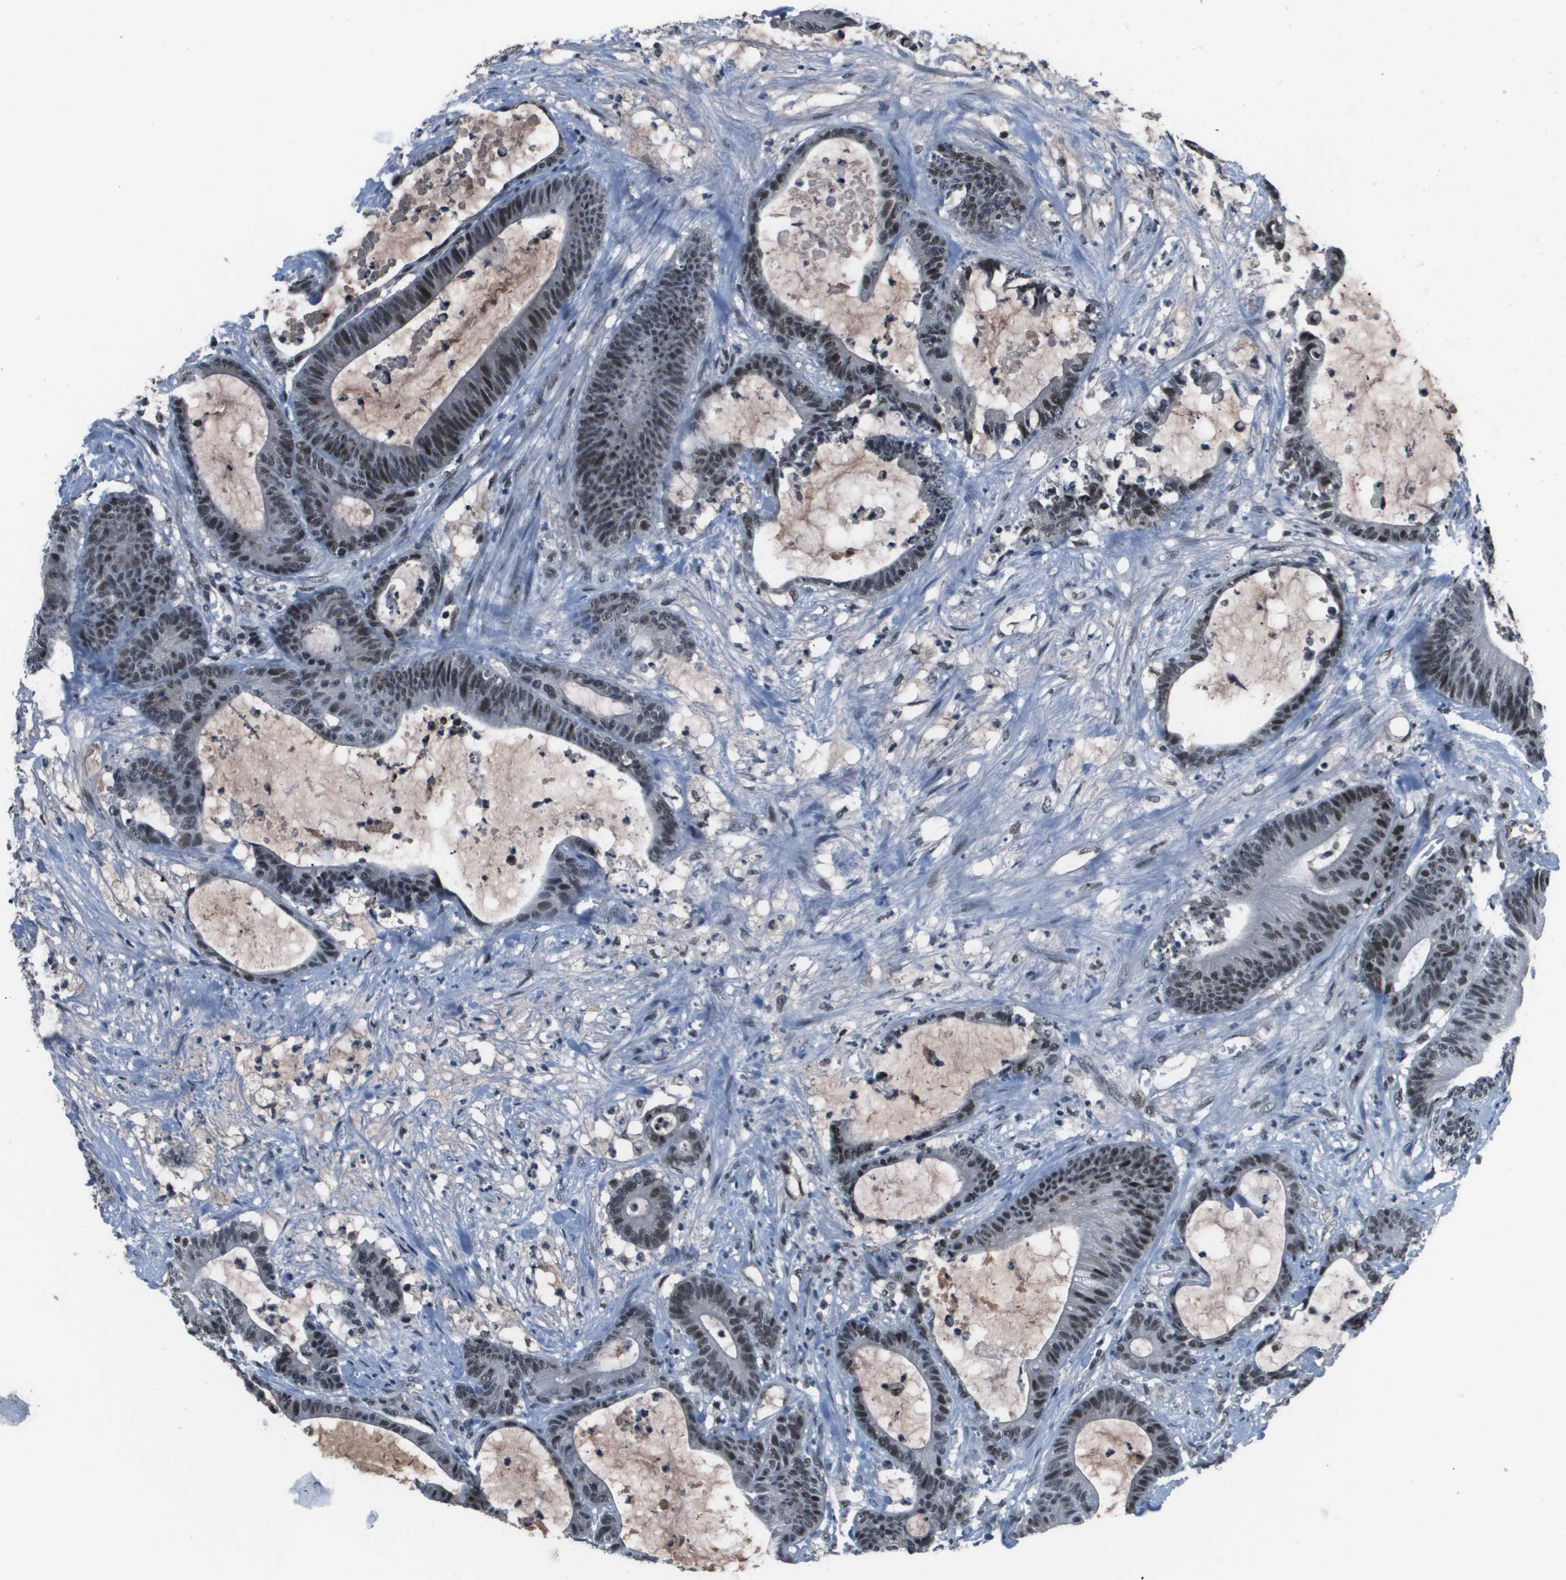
{"staining": {"intensity": "moderate", "quantity": "25%-75%", "location": "nuclear"}, "tissue": "colorectal cancer", "cell_type": "Tumor cells", "image_type": "cancer", "snomed": [{"axis": "morphology", "description": "Adenocarcinoma, NOS"}, {"axis": "topography", "description": "Colon"}], "caption": "The image displays staining of colorectal cancer (adenocarcinoma), revealing moderate nuclear protein staining (brown color) within tumor cells.", "gene": "THRAP3", "patient": {"sex": "female", "age": 84}}